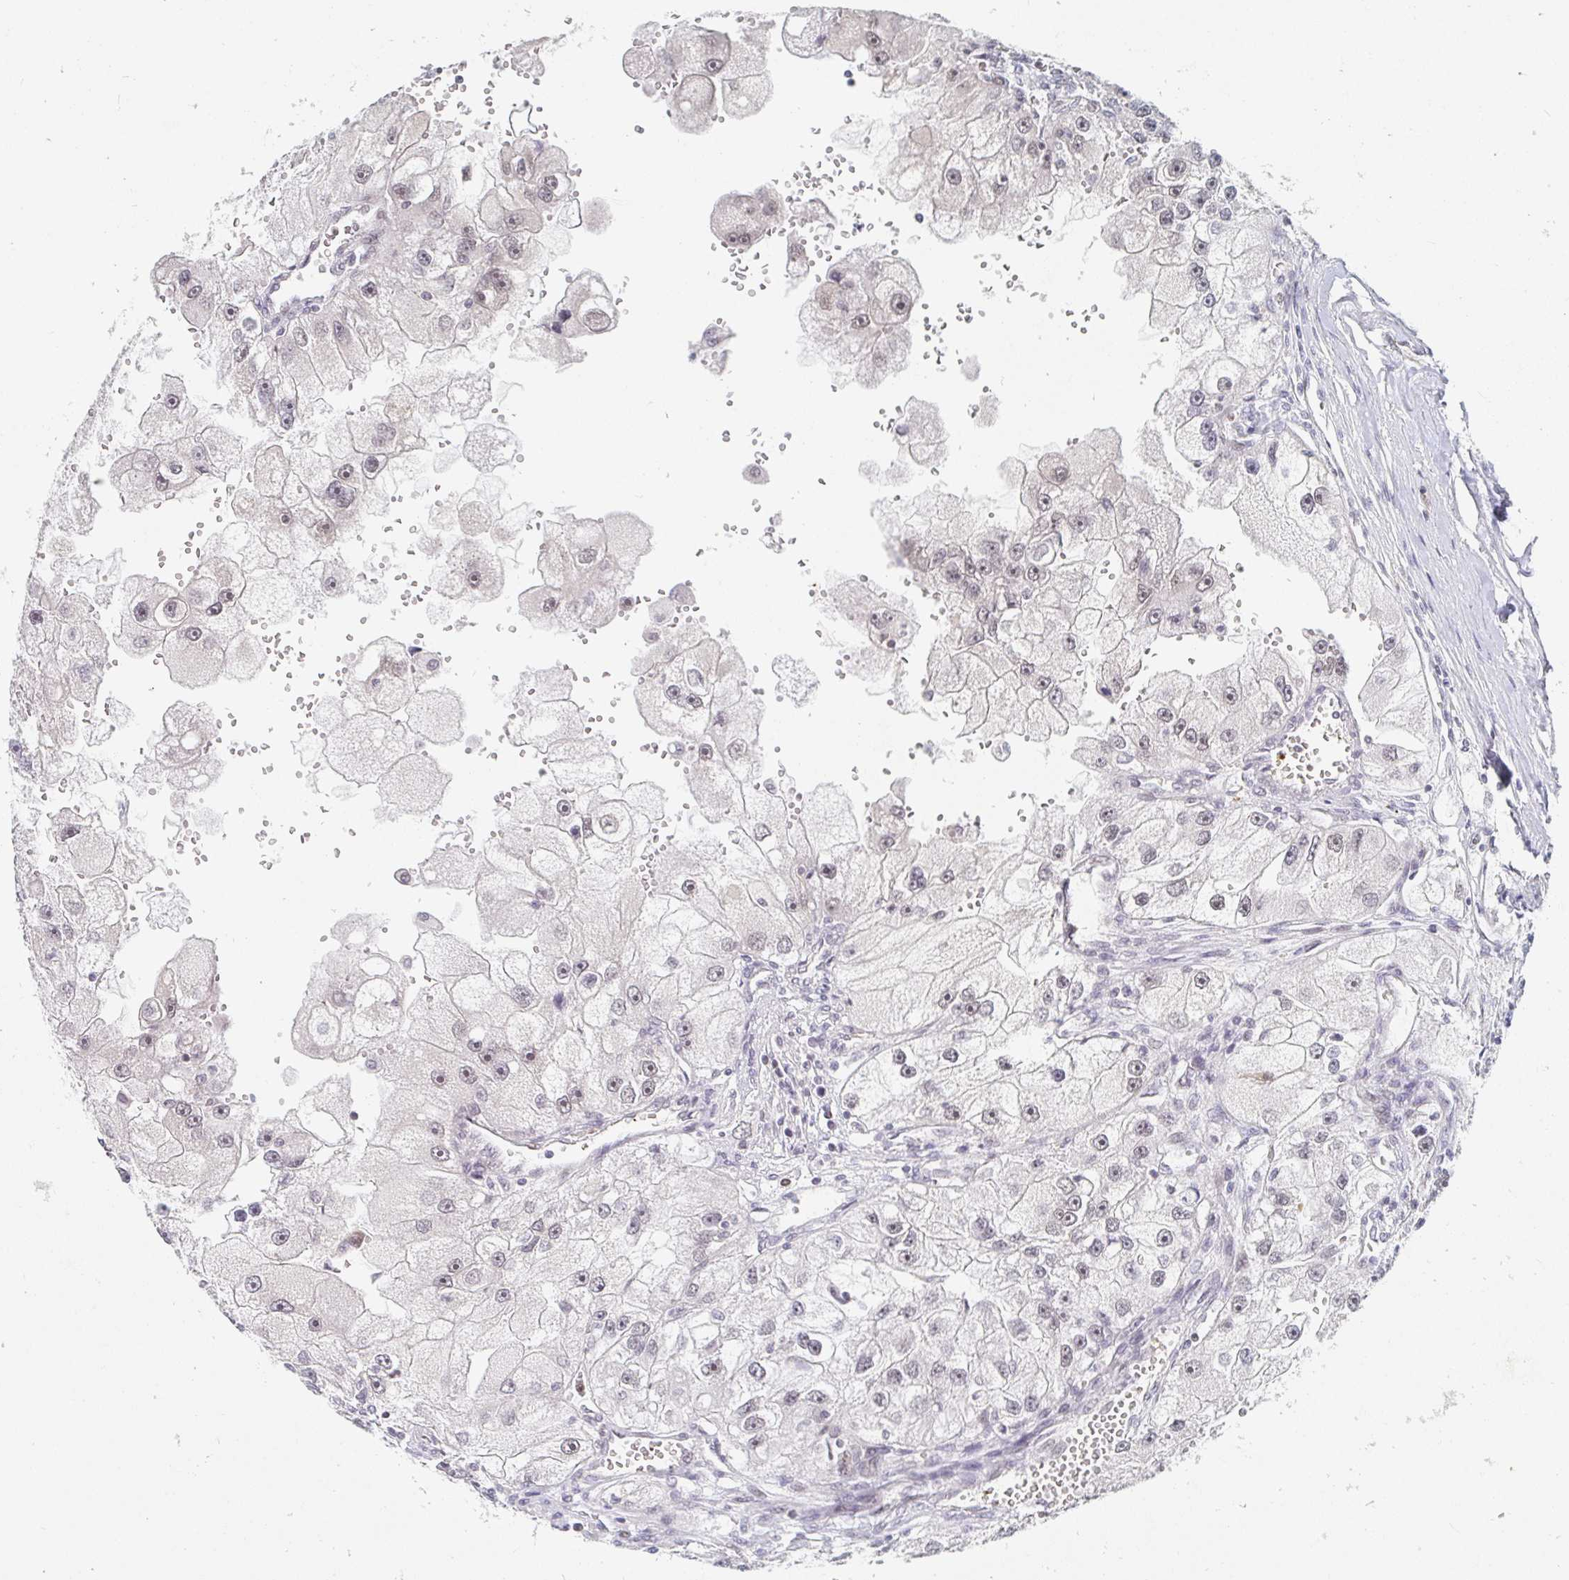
{"staining": {"intensity": "weak", "quantity": "<25%", "location": "nuclear"}, "tissue": "renal cancer", "cell_type": "Tumor cells", "image_type": "cancer", "snomed": [{"axis": "morphology", "description": "Adenocarcinoma, NOS"}, {"axis": "topography", "description": "Kidney"}], "caption": "Tumor cells are negative for brown protein staining in renal adenocarcinoma. (Immunohistochemistry (ihc), brightfield microscopy, high magnification).", "gene": "CHD2", "patient": {"sex": "male", "age": 63}}